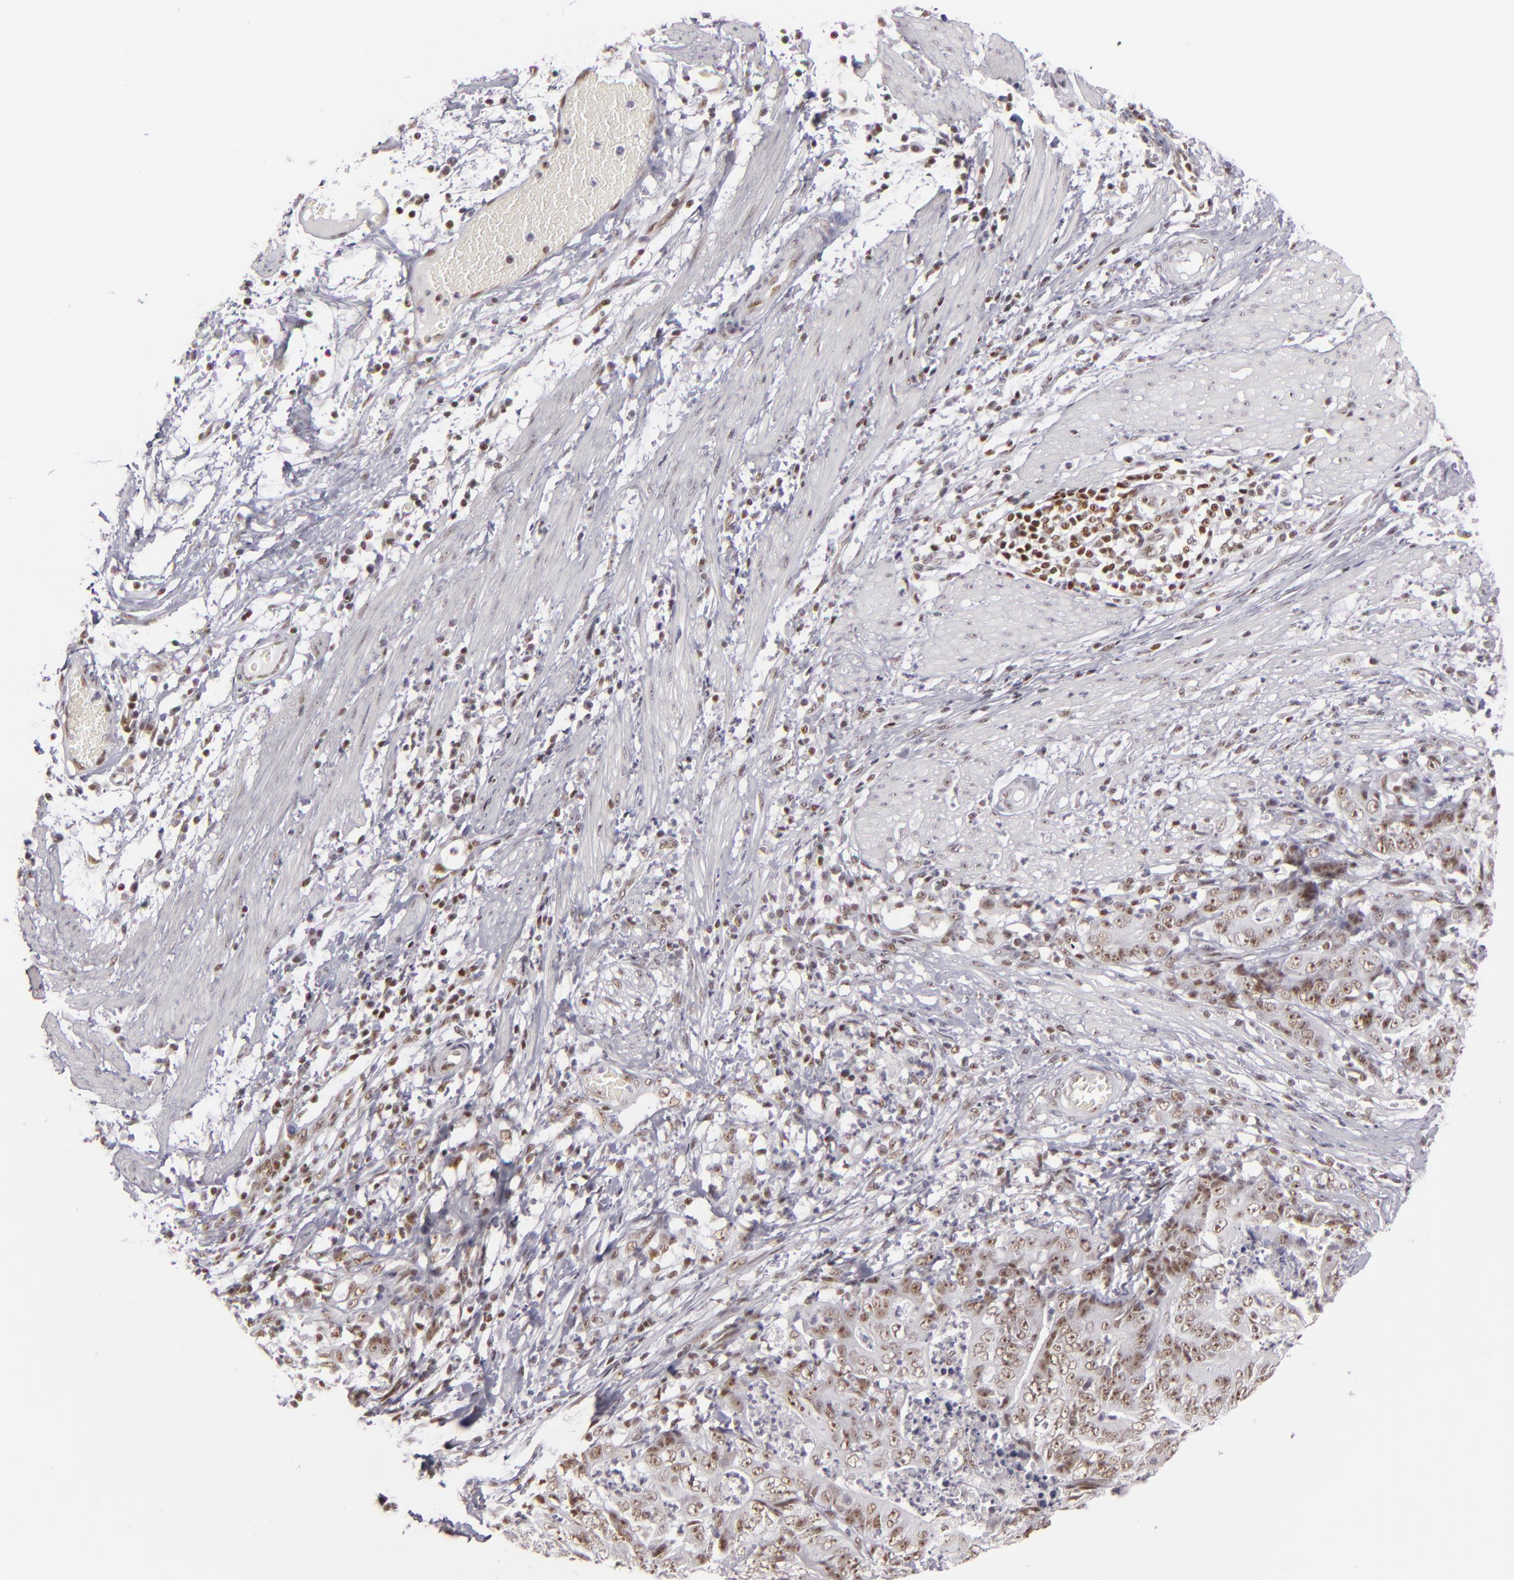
{"staining": {"intensity": "moderate", "quantity": ">75%", "location": "nuclear"}, "tissue": "stomach cancer", "cell_type": "Tumor cells", "image_type": "cancer", "snomed": [{"axis": "morphology", "description": "Adenocarcinoma, NOS"}, {"axis": "topography", "description": "Stomach, lower"}], "caption": "Immunohistochemical staining of human adenocarcinoma (stomach) shows medium levels of moderate nuclear protein expression in approximately >75% of tumor cells.", "gene": "DAXX", "patient": {"sex": "female", "age": 86}}